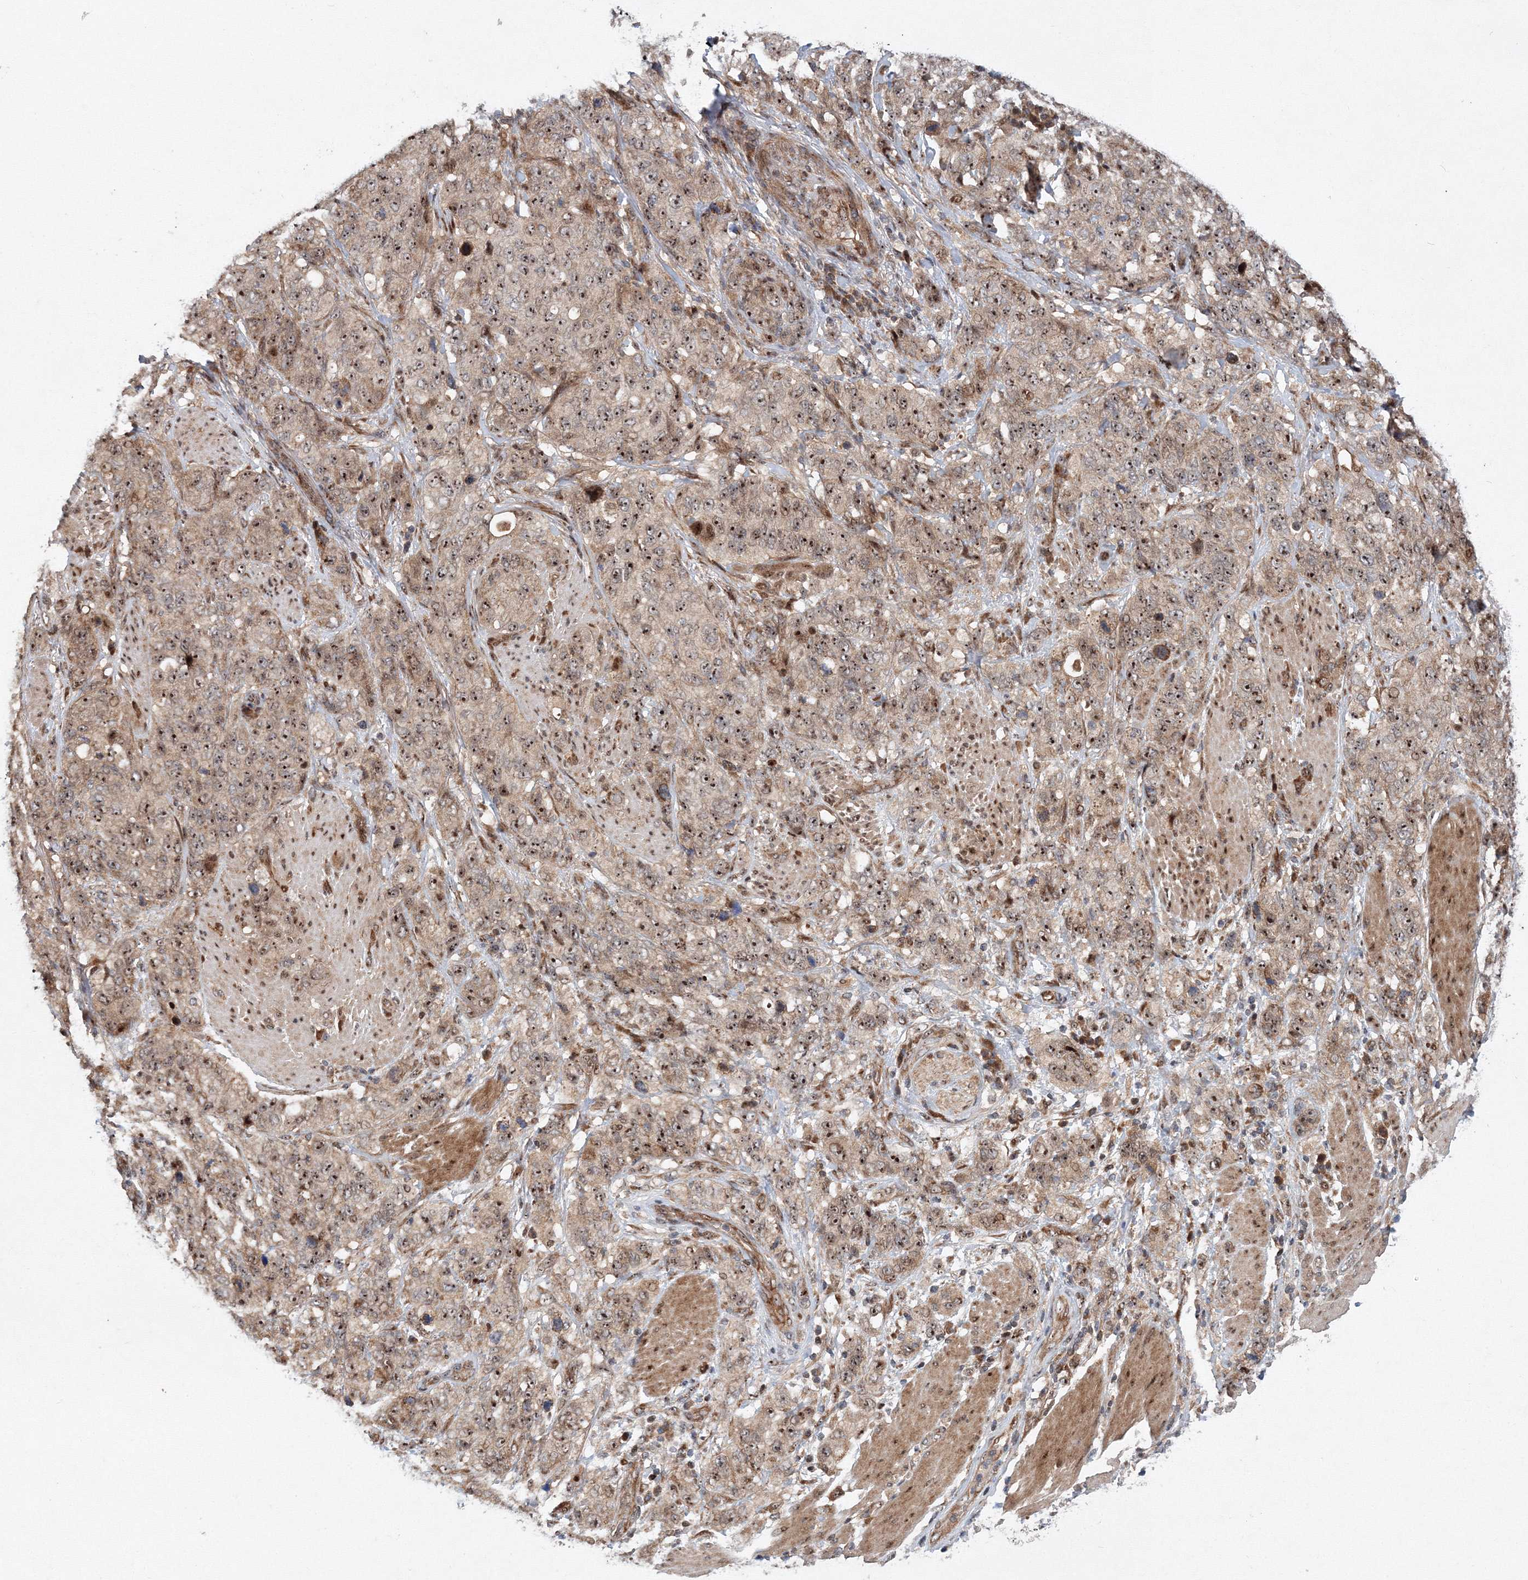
{"staining": {"intensity": "moderate", "quantity": ">75%", "location": "cytoplasmic/membranous,nuclear"}, "tissue": "stomach cancer", "cell_type": "Tumor cells", "image_type": "cancer", "snomed": [{"axis": "morphology", "description": "Adenocarcinoma, NOS"}, {"axis": "topography", "description": "Stomach"}], "caption": "IHC staining of stomach cancer (adenocarcinoma), which shows medium levels of moderate cytoplasmic/membranous and nuclear staining in about >75% of tumor cells indicating moderate cytoplasmic/membranous and nuclear protein staining. The staining was performed using DAB (brown) for protein detection and nuclei were counterstained in hematoxylin (blue).", "gene": "ANKAR", "patient": {"sex": "male", "age": 48}}